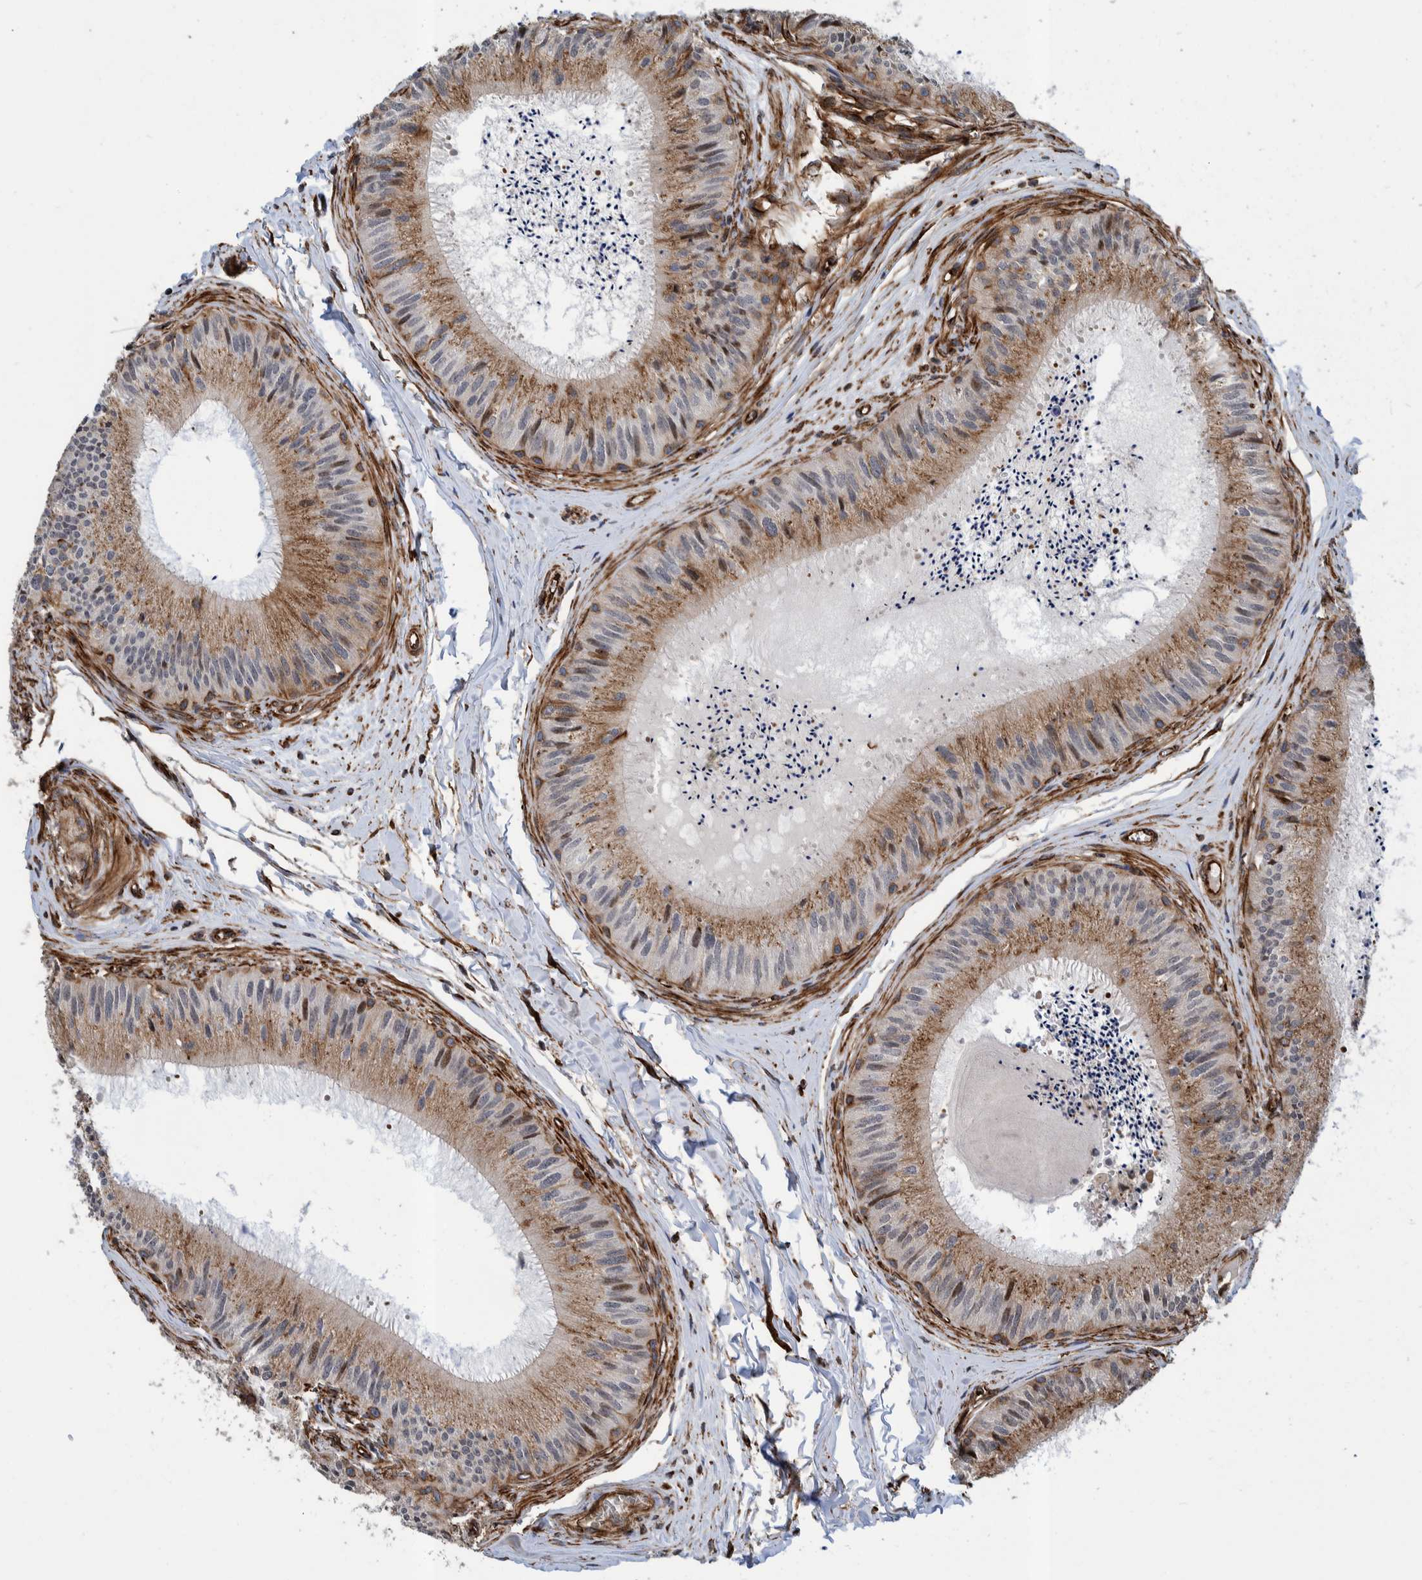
{"staining": {"intensity": "strong", "quantity": ">75%", "location": "cytoplasmic/membranous"}, "tissue": "epididymis", "cell_type": "Glandular cells", "image_type": "normal", "snomed": [{"axis": "morphology", "description": "Normal tissue, NOS"}, {"axis": "topography", "description": "Epididymis"}], "caption": "Human epididymis stained for a protein (brown) shows strong cytoplasmic/membranous positive positivity in approximately >75% of glandular cells.", "gene": "CCDC57", "patient": {"sex": "male", "age": 31}}